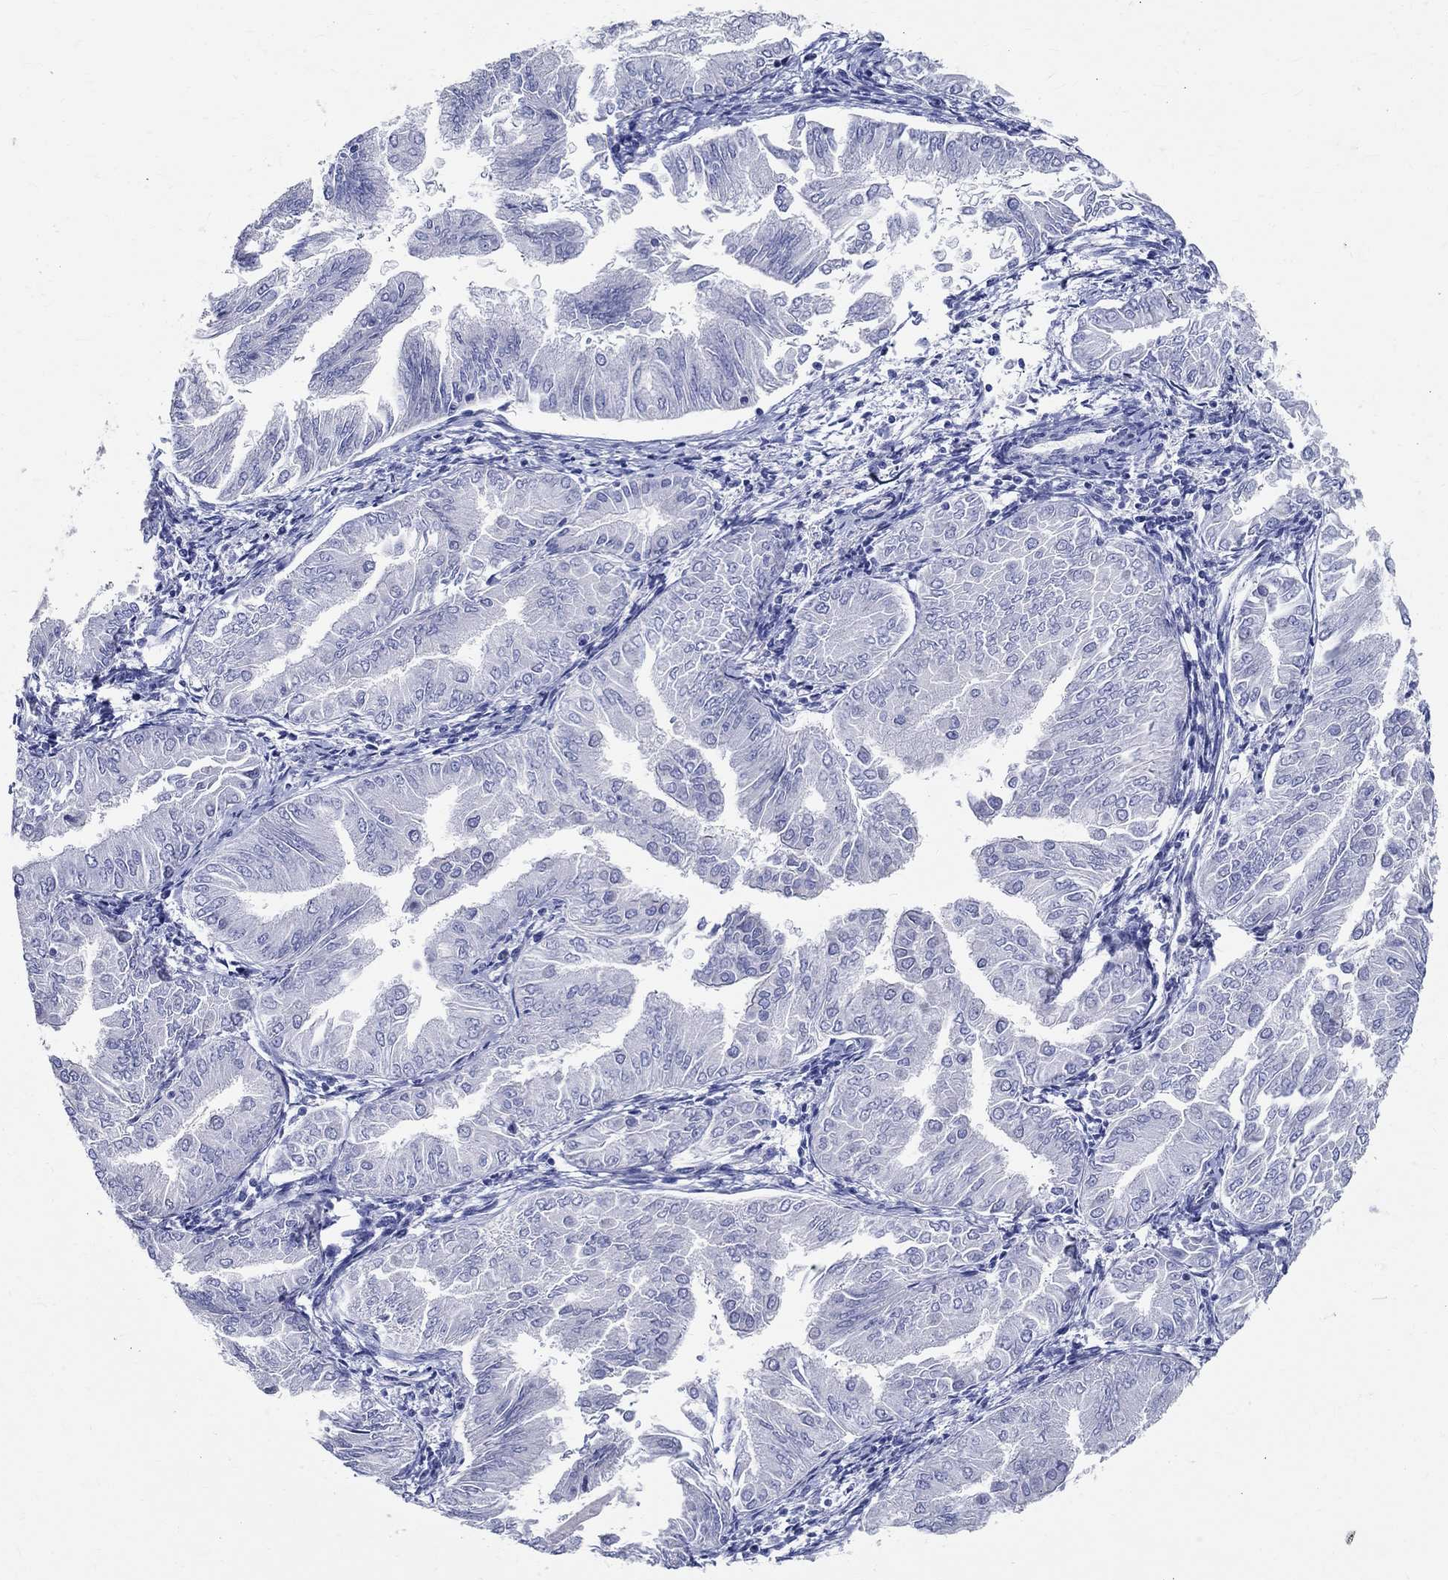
{"staining": {"intensity": "negative", "quantity": "none", "location": "none"}, "tissue": "endometrial cancer", "cell_type": "Tumor cells", "image_type": "cancer", "snomed": [{"axis": "morphology", "description": "Adenocarcinoma, NOS"}, {"axis": "topography", "description": "Endometrium"}], "caption": "Endometrial cancer was stained to show a protein in brown. There is no significant expression in tumor cells. Brightfield microscopy of immunohistochemistry stained with DAB (3,3'-diaminobenzidine) (brown) and hematoxylin (blue), captured at high magnification.", "gene": "TSPAN16", "patient": {"sex": "female", "age": 53}}